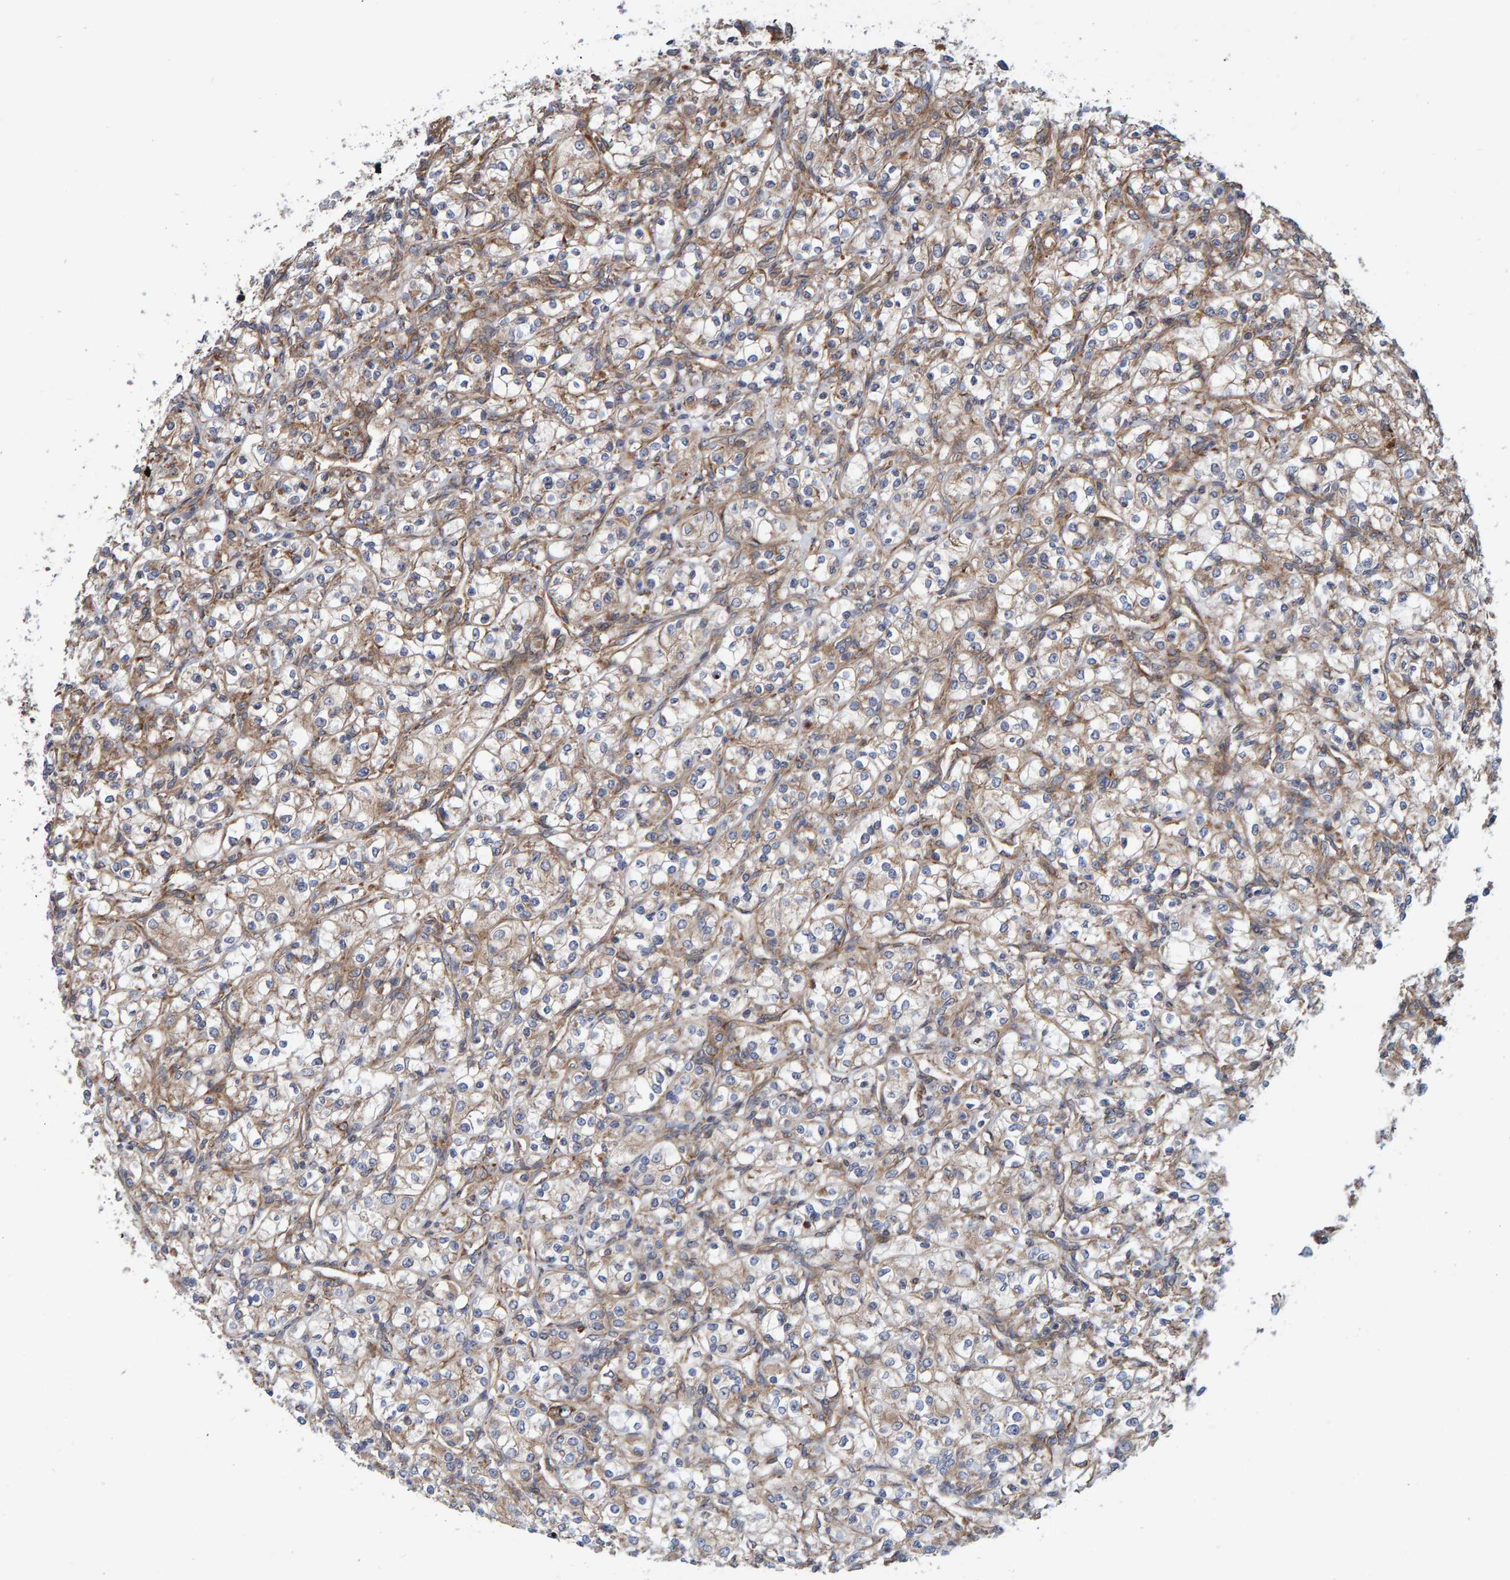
{"staining": {"intensity": "weak", "quantity": "<25%", "location": "cytoplasmic/membranous"}, "tissue": "renal cancer", "cell_type": "Tumor cells", "image_type": "cancer", "snomed": [{"axis": "morphology", "description": "Adenocarcinoma, NOS"}, {"axis": "topography", "description": "Kidney"}], "caption": "Adenocarcinoma (renal) stained for a protein using immunohistochemistry displays no positivity tumor cells.", "gene": "KIAA0753", "patient": {"sex": "male", "age": 77}}